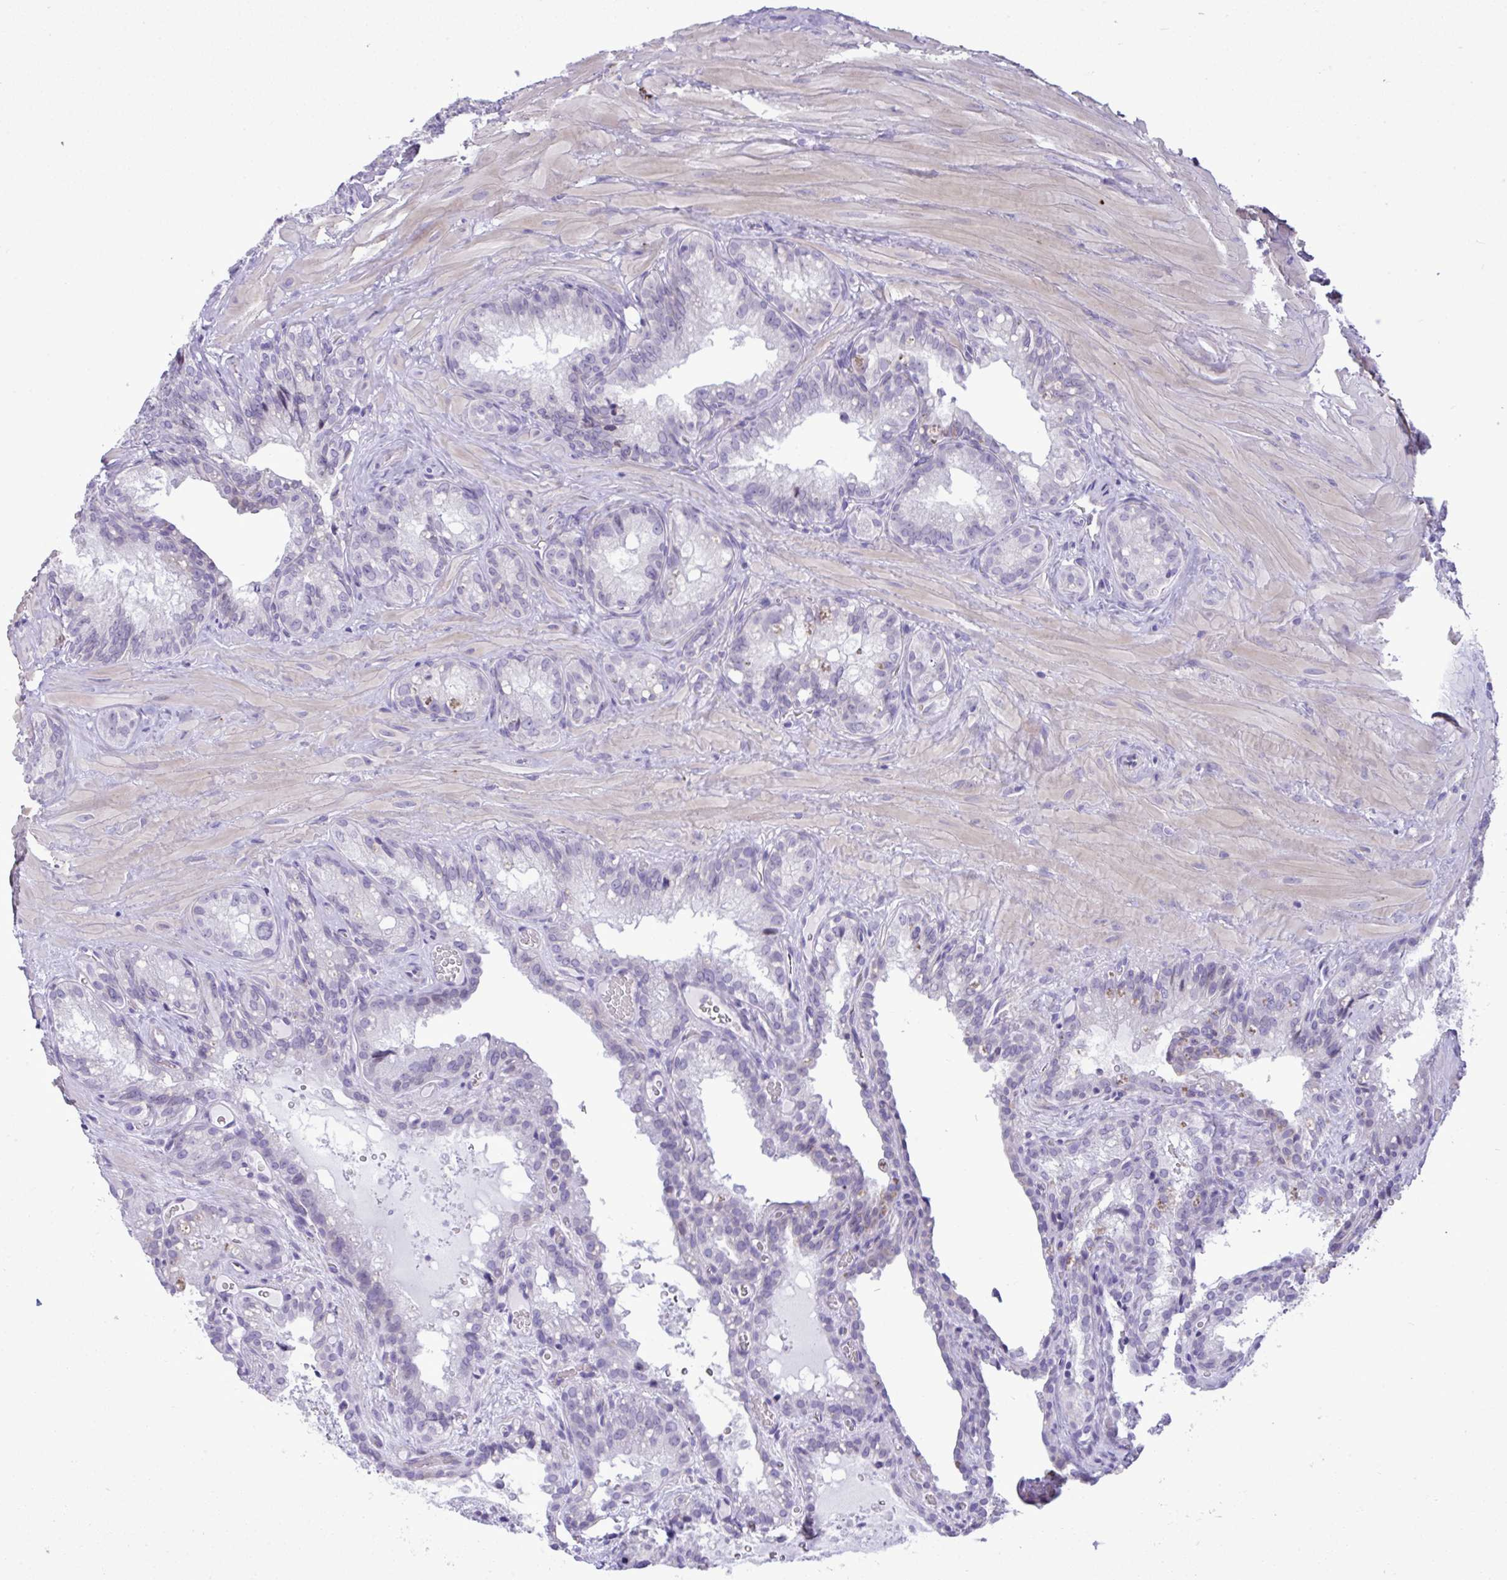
{"staining": {"intensity": "negative", "quantity": "none", "location": "none"}, "tissue": "seminal vesicle", "cell_type": "Glandular cells", "image_type": "normal", "snomed": [{"axis": "morphology", "description": "Normal tissue, NOS"}, {"axis": "topography", "description": "Seminal veicle"}], "caption": "IHC photomicrograph of unremarkable seminal vesicle: seminal vesicle stained with DAB (3,3'-diaminobenzidine) shows no significant protein staining in glandular cells. Brightfield microscopy of immunohistochemistry (IHC) stained with DAB (3,3'-diaminobenzidine) (brown) and hematoxylin (blue), captured at high magnification.", "gene": "SPAG1", "patient": {"sex": "male", "age": 47}}